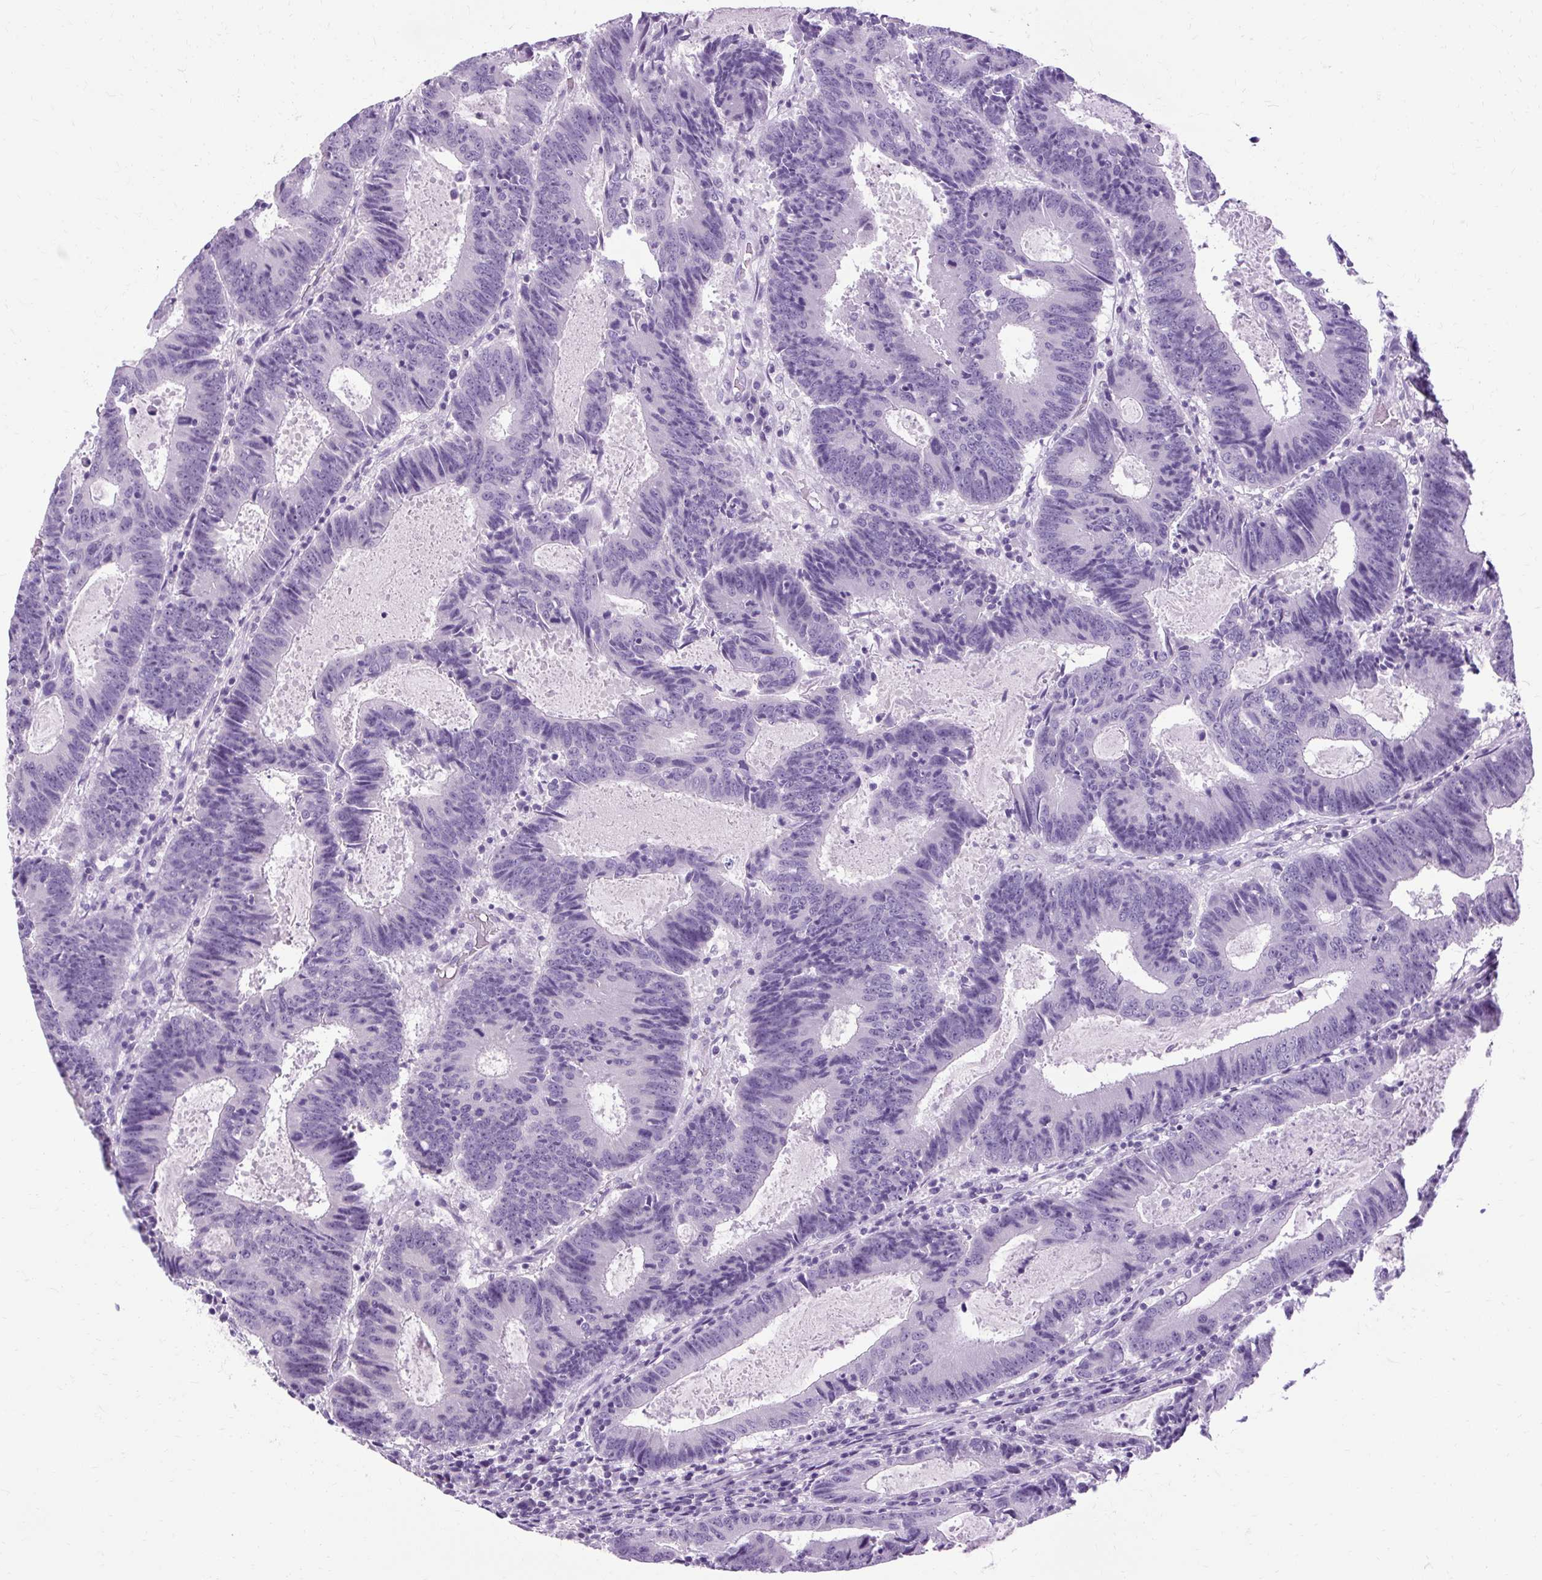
{"staining": {"intensity": "negative", "quantity": "none", "location": "none"}, "tissue": "colorectal cancer", "cell_type": "Tumor cells", "image_type": "cancer", "snomed": [{"axis": "morphology", "description": "Adenocarcinoma, NOS"}, {"axis": "topography", "description": "Colon"}], "caption": "Colorectal cancer (adenocarcinoma) stained for a protein using IHC reveals no staining tumor cells.", "gene": "B3GNT4", "patient": {"sex": "male", "age": 67}}